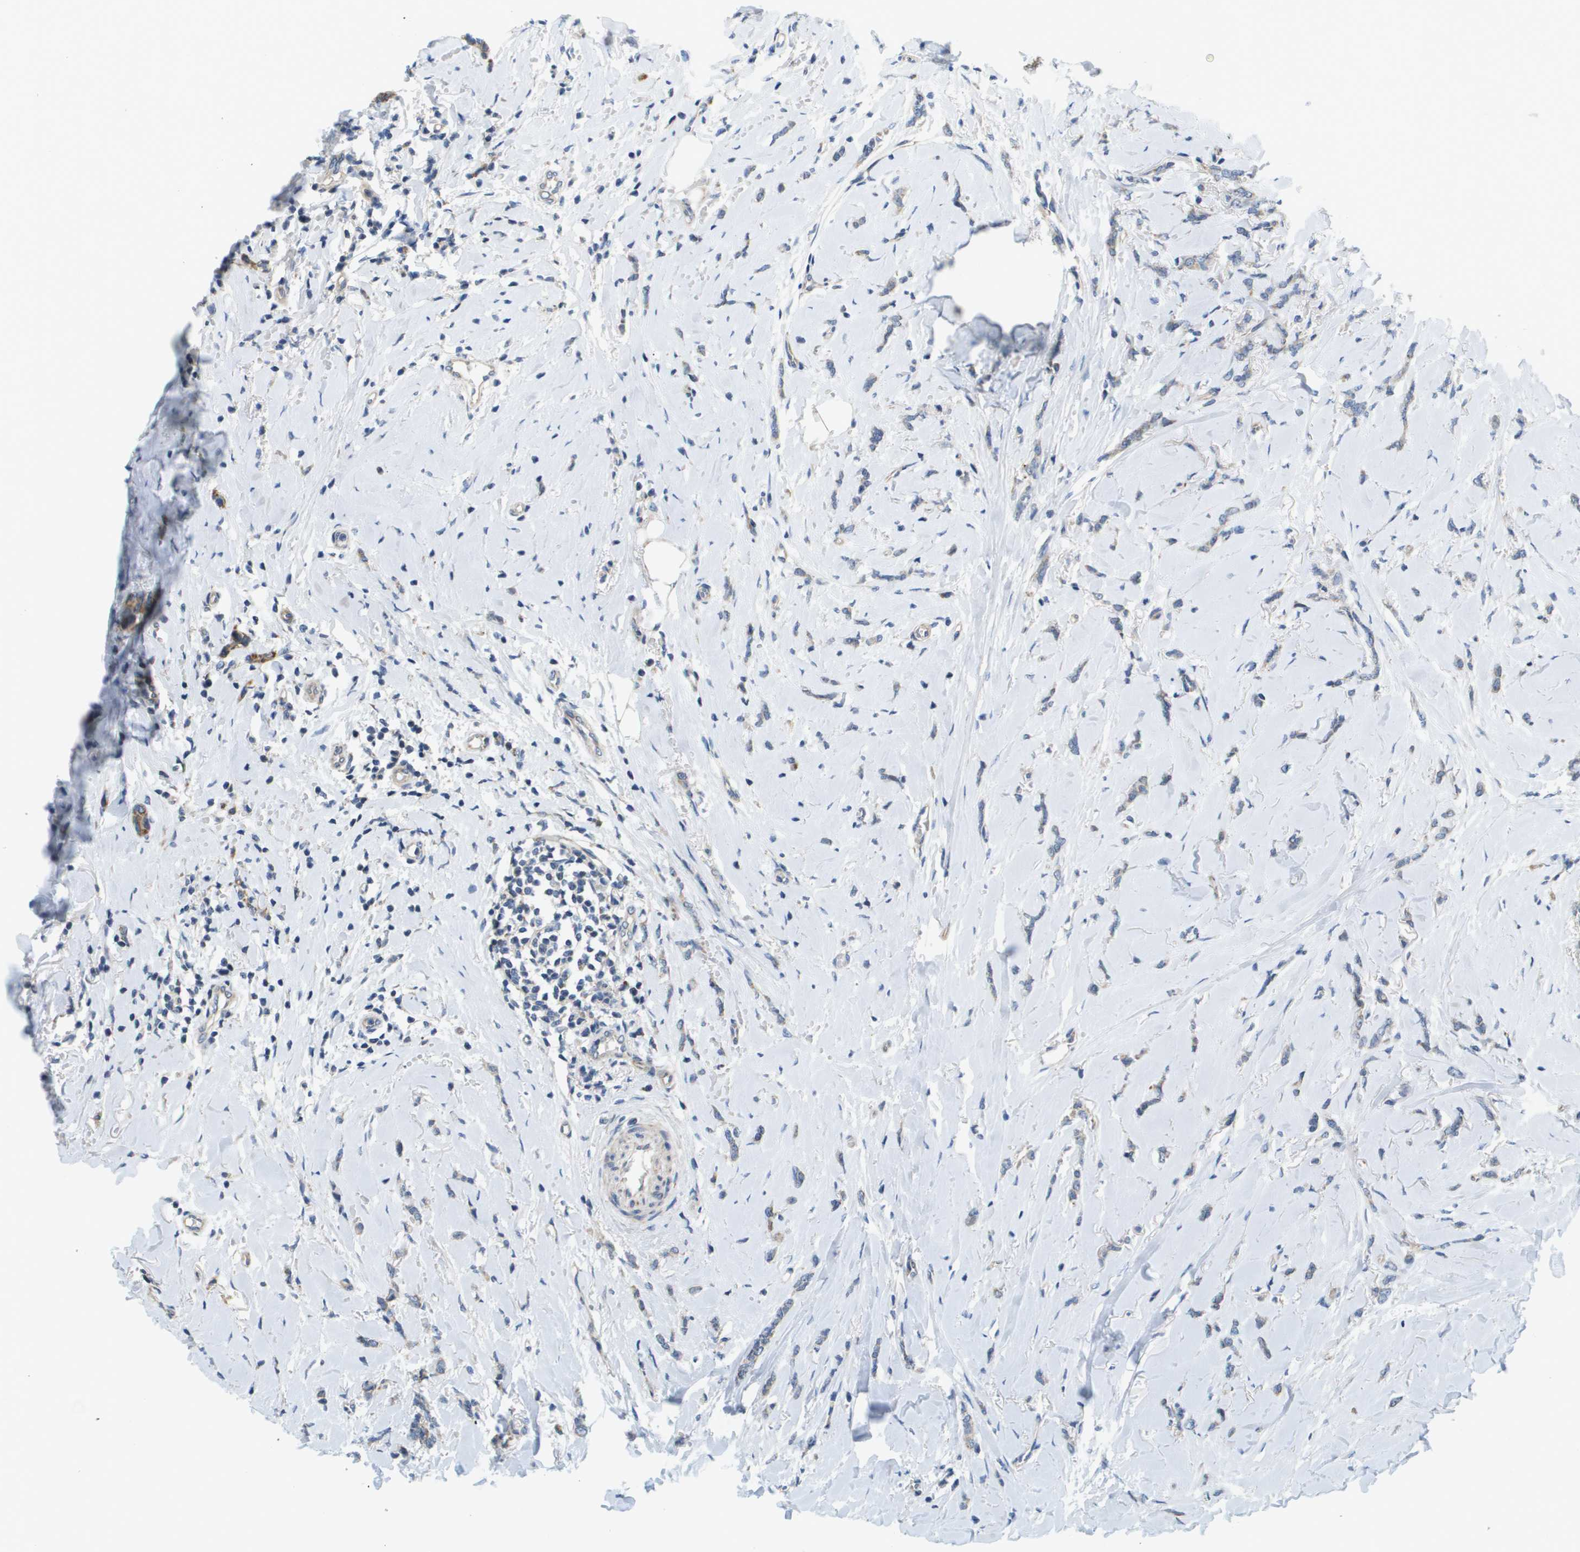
{"staining": {"intensity": "weak", "quantity": "<25%", "location": "cytoplasmic/membranous"}, "tissue": "breast cancer", "cell_type": "Tumor cells", "image_type": "cancer", "snomed": [{"axis": "morphology", "description": "Lobular carcinoma"}, {"axis": "topography", "description": "Skin"}, {"axis": "topography", "description": "Breast"}], "caption": "DAB immunohistochemical staining of lobular carcinoma (breast) displays no significant expression in tumor cells.", "gene": "KRT23", "patient": {"sex": "female", "age": 46}}